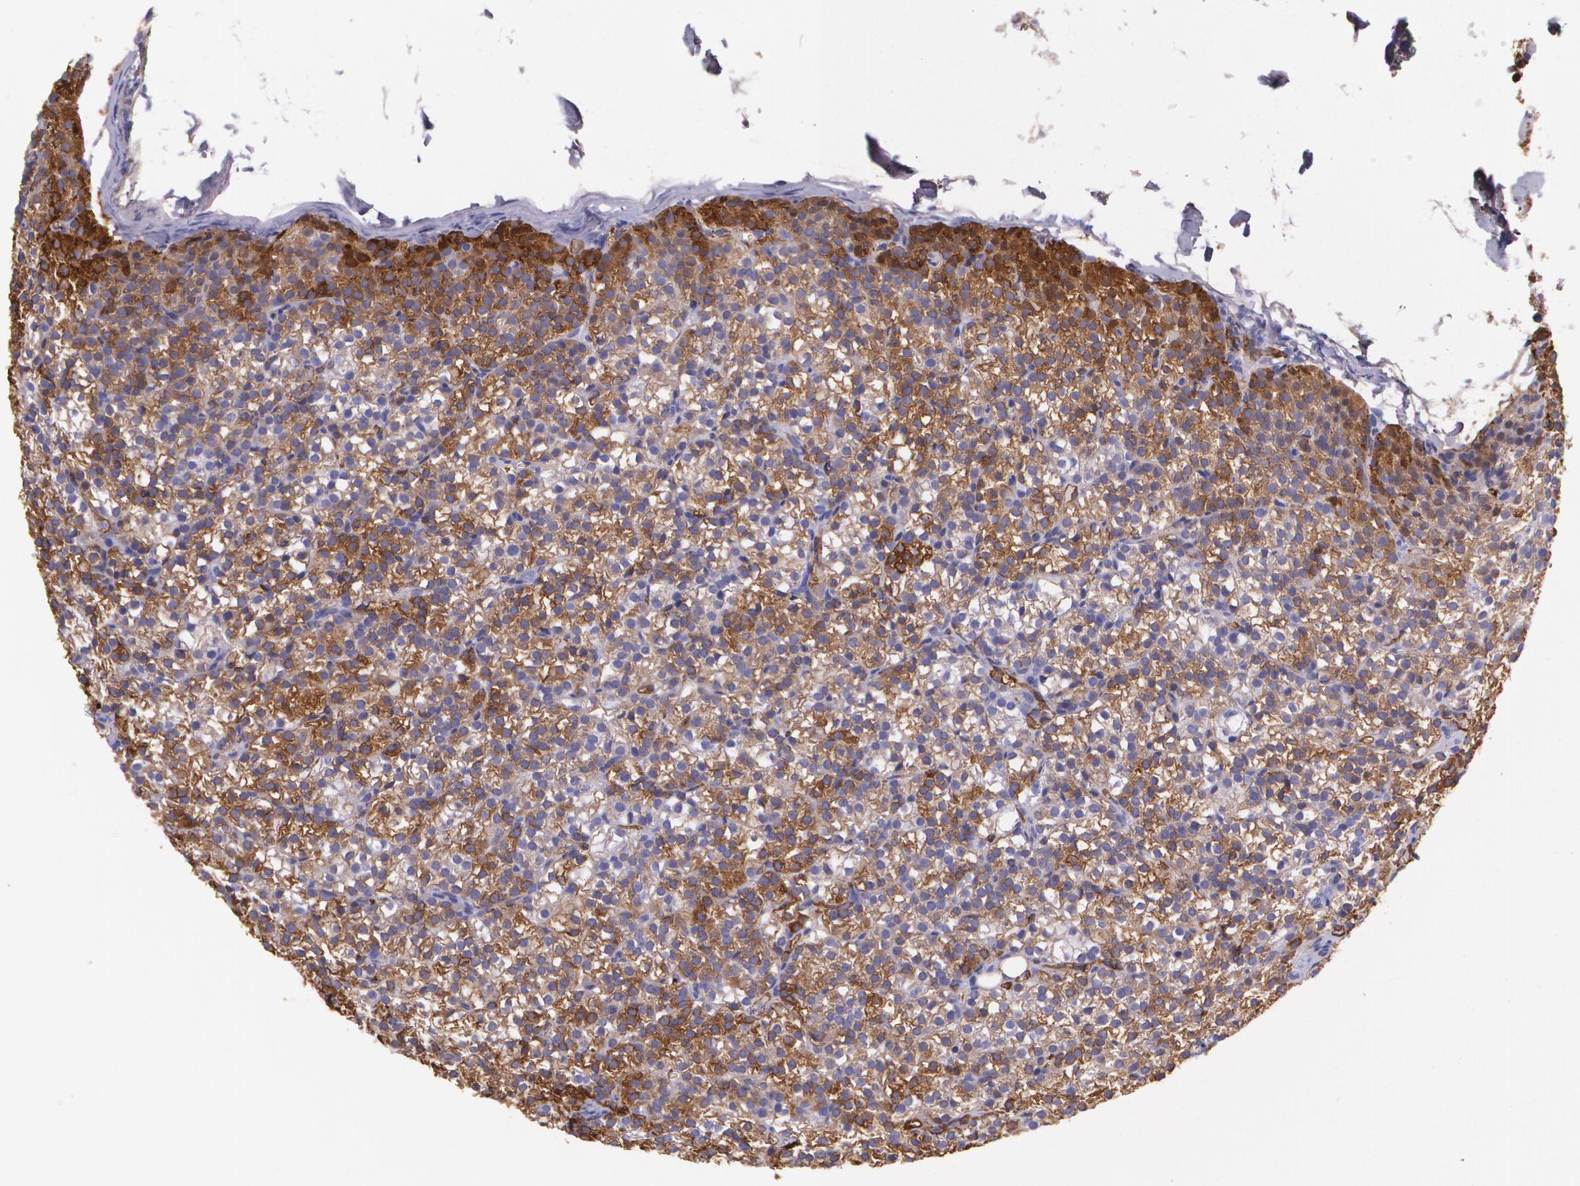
{"staining": {"intensity": "moderate", "quantity": ">75%", "location": "cytoplasmic/membranous"}, "tissue": "parathyroid gland", "cell_type": "Glandular cells", "image_type": "normal", "snomed": [{"axis": "morphology", "description": "Normal tissue, NOS"}, {"axis": "topography", "description": "Parathyroid gland"}], "caption": "A brown stain highlights moderate cytoplasmic/membranous expression of a protein in glandular cells of benign human parathyroid gland.", "gene": "MMP2", "patient": {"sex": "female", "age": 17}}